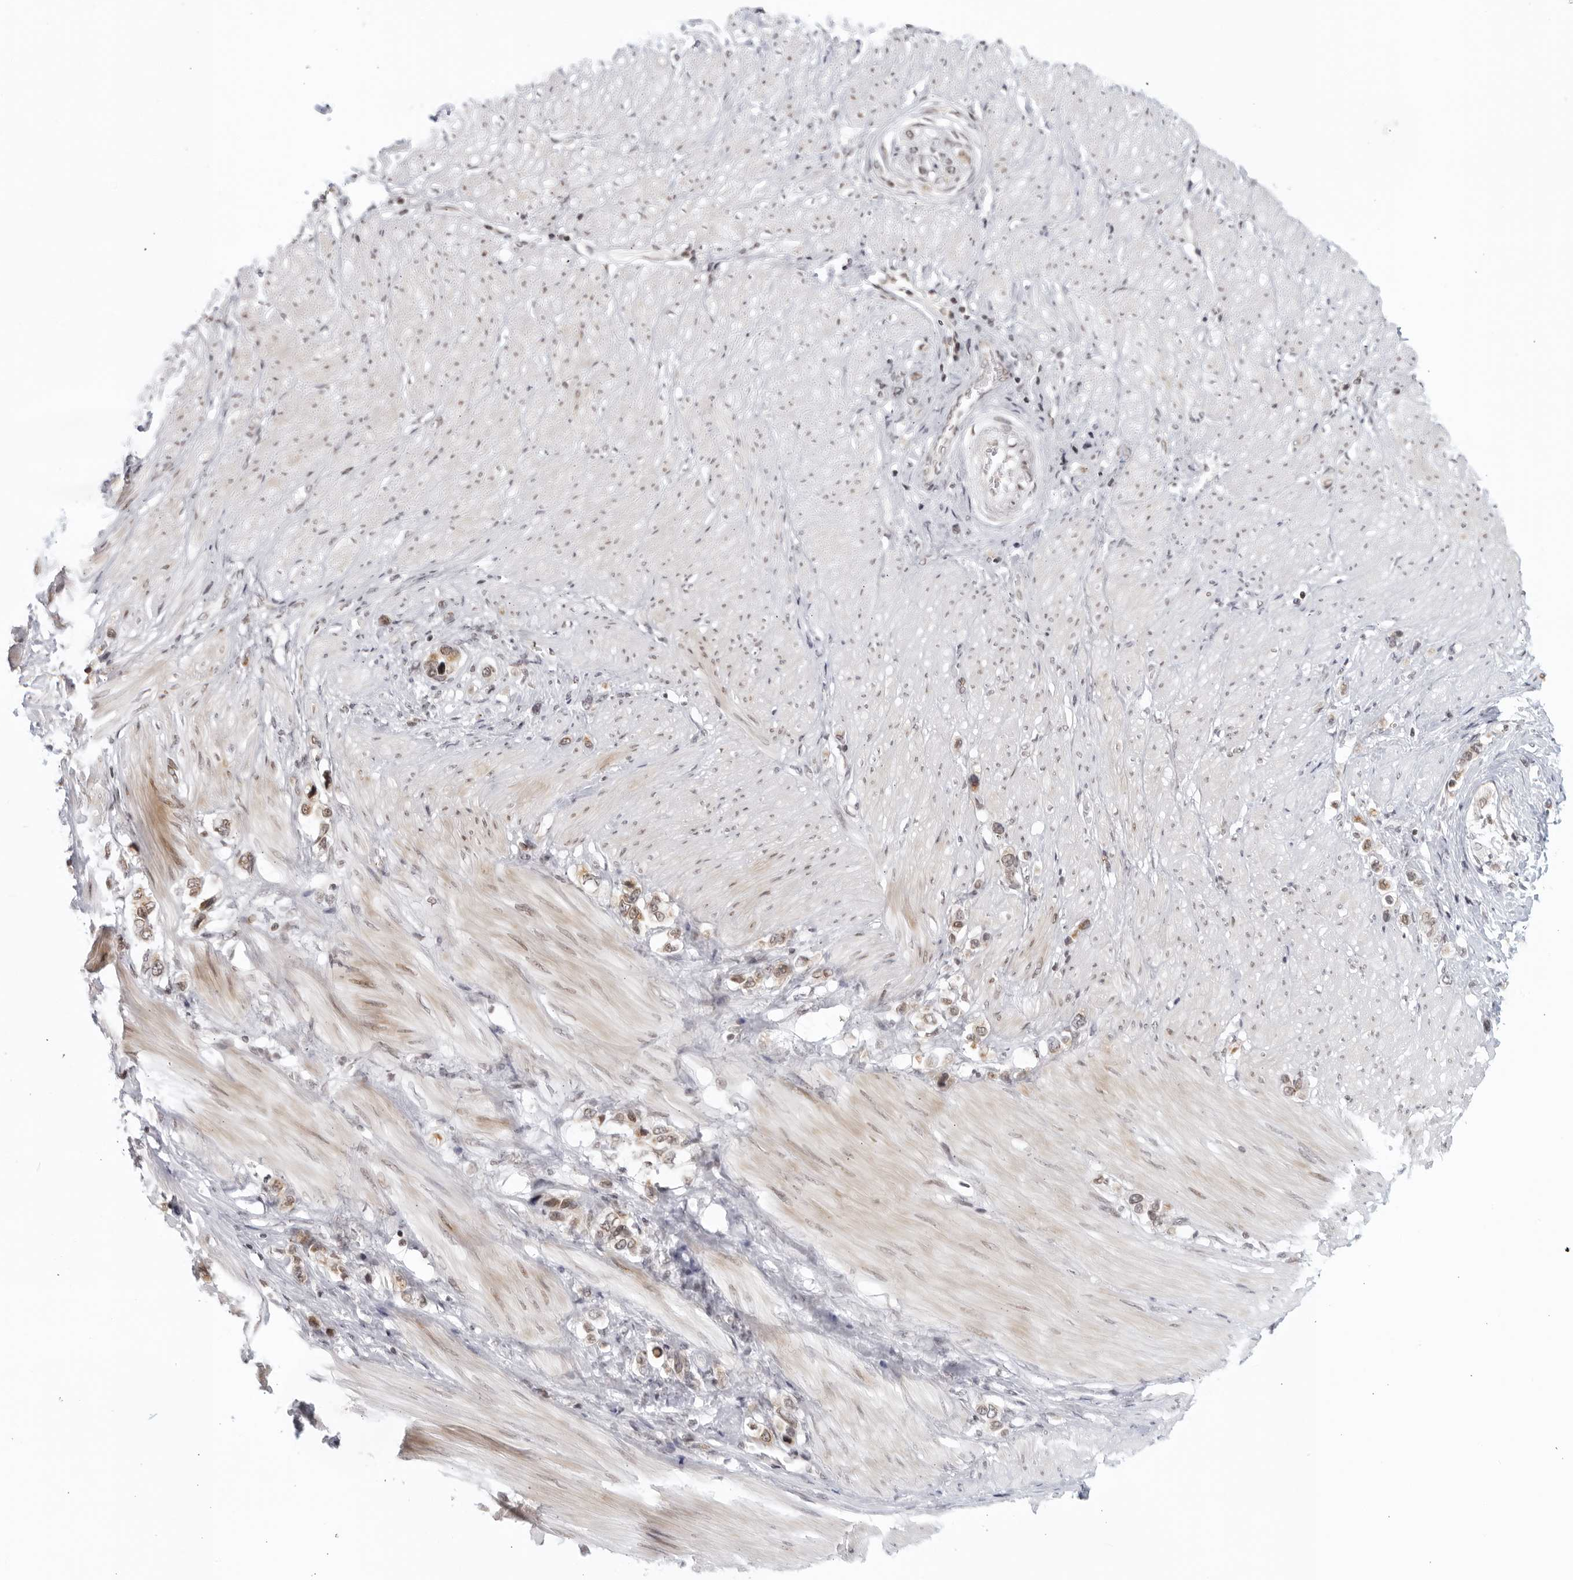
{"staining": {"intensity": "weak", "quantity": "25%-75%", "location": "cytoplasmic/membranous"}, "tissue": "stomach cancer", "cell_type": "Tumor cells", "image_type": "cancer", "snomed": [{"axis": "morphology", "description": "Adenocarcinoma, NOS"}, {"axis": "topography", "description": "Stomach"}], "caption": "Stomach adenocarcinoma stained for a protein exhibits weak cytoplasmic/membranous positivity in tumor cells.", "gene": "RAB11FIP3", "patient": {"sex": "female", "age": 65}}